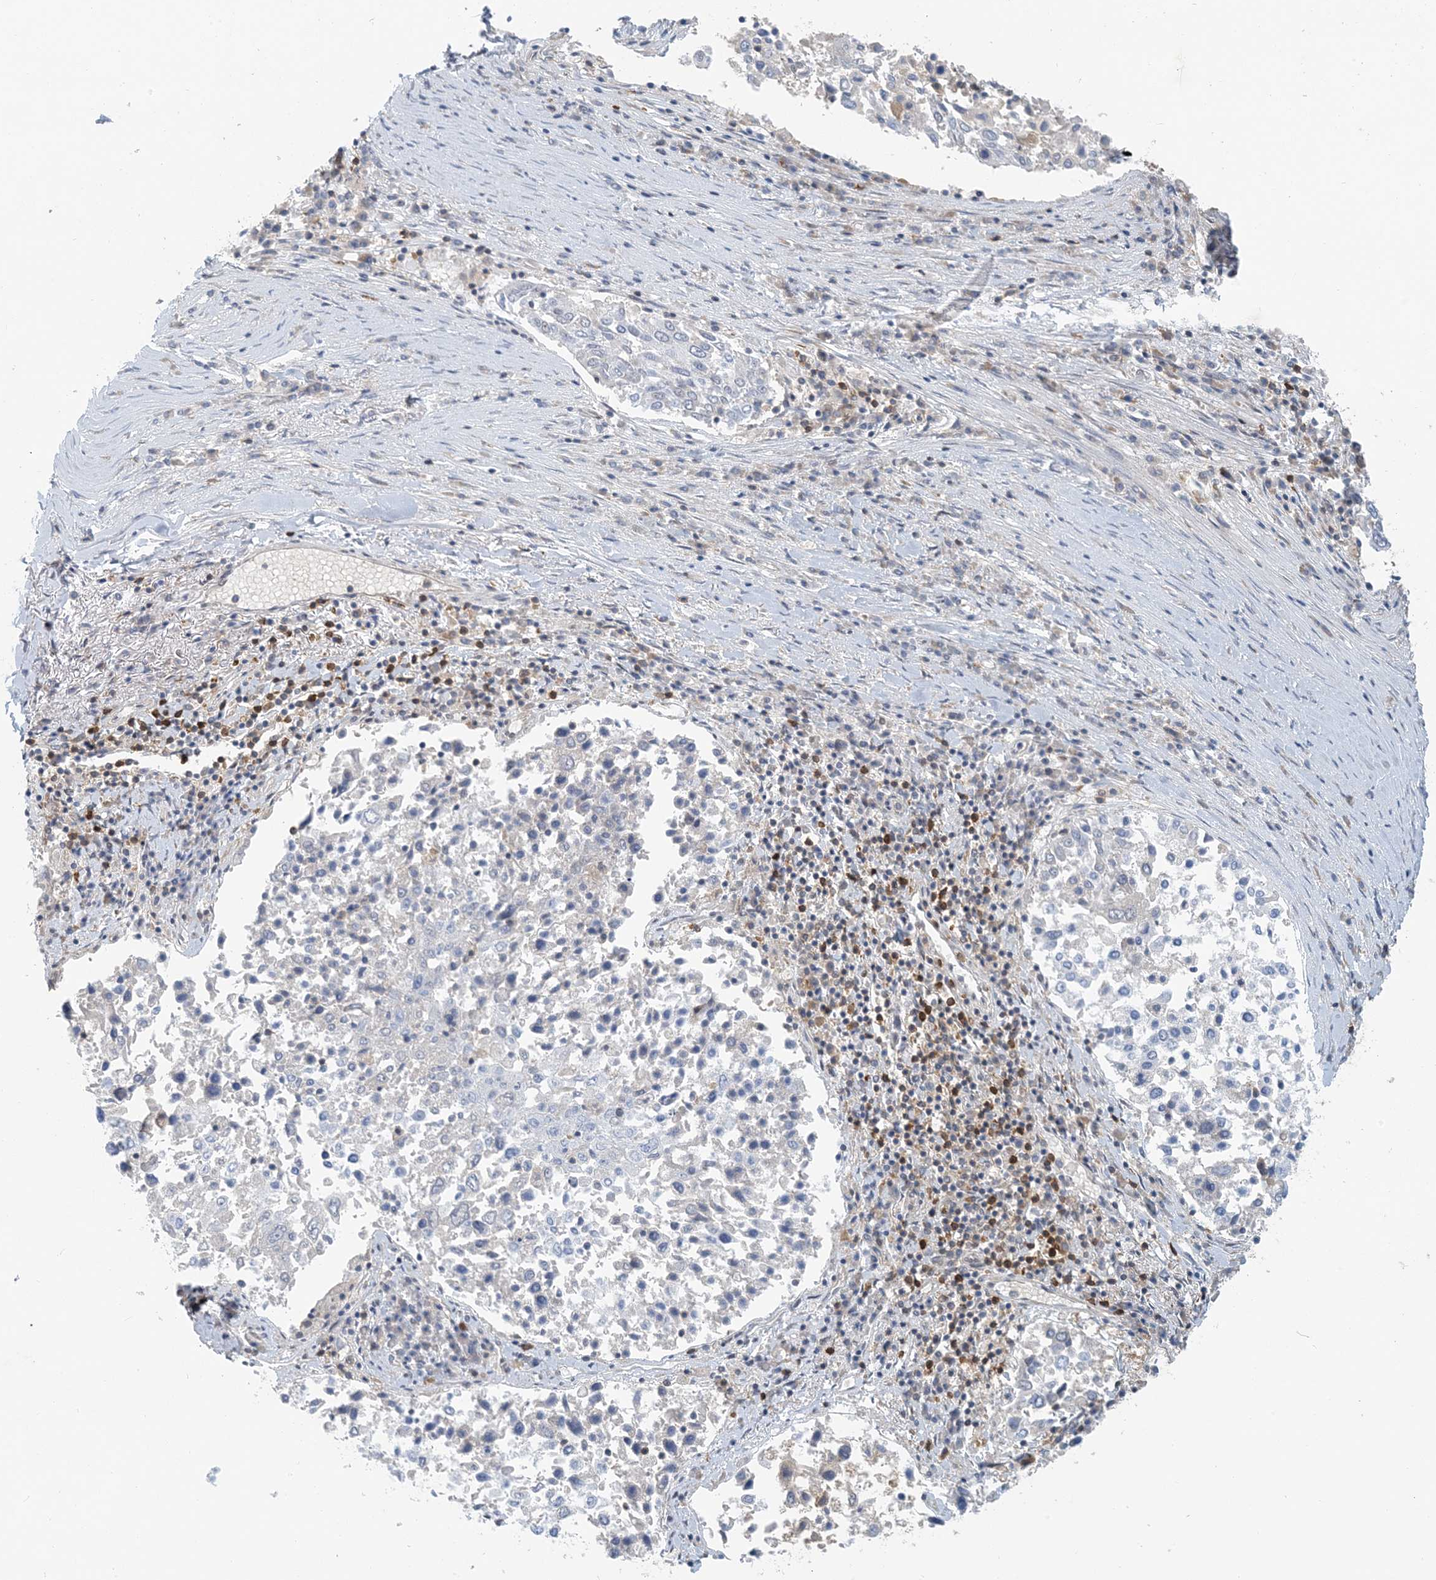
{"staining": {"intensity": "negative", "quantity": "none", "location": "none"}, "tissue": "lung cancer", "cell_type": "Tumor cells", "image_type": "cancer", "snomed": [{"axis": "morphology", "description": "Squamous cell carcinoma, NOS"}, {"axis": "topography", "description": "Lung"}], "caption": "Tumor cells show no significant staining in lung cancer (squamous cell carcinoma). (DAB (3,3'-diaminobenzidine) immunohistochemistry with hematoxylin counter stain).", "gene": "ZC3H12A", "patient": {"sex": "male", "age": 65}}